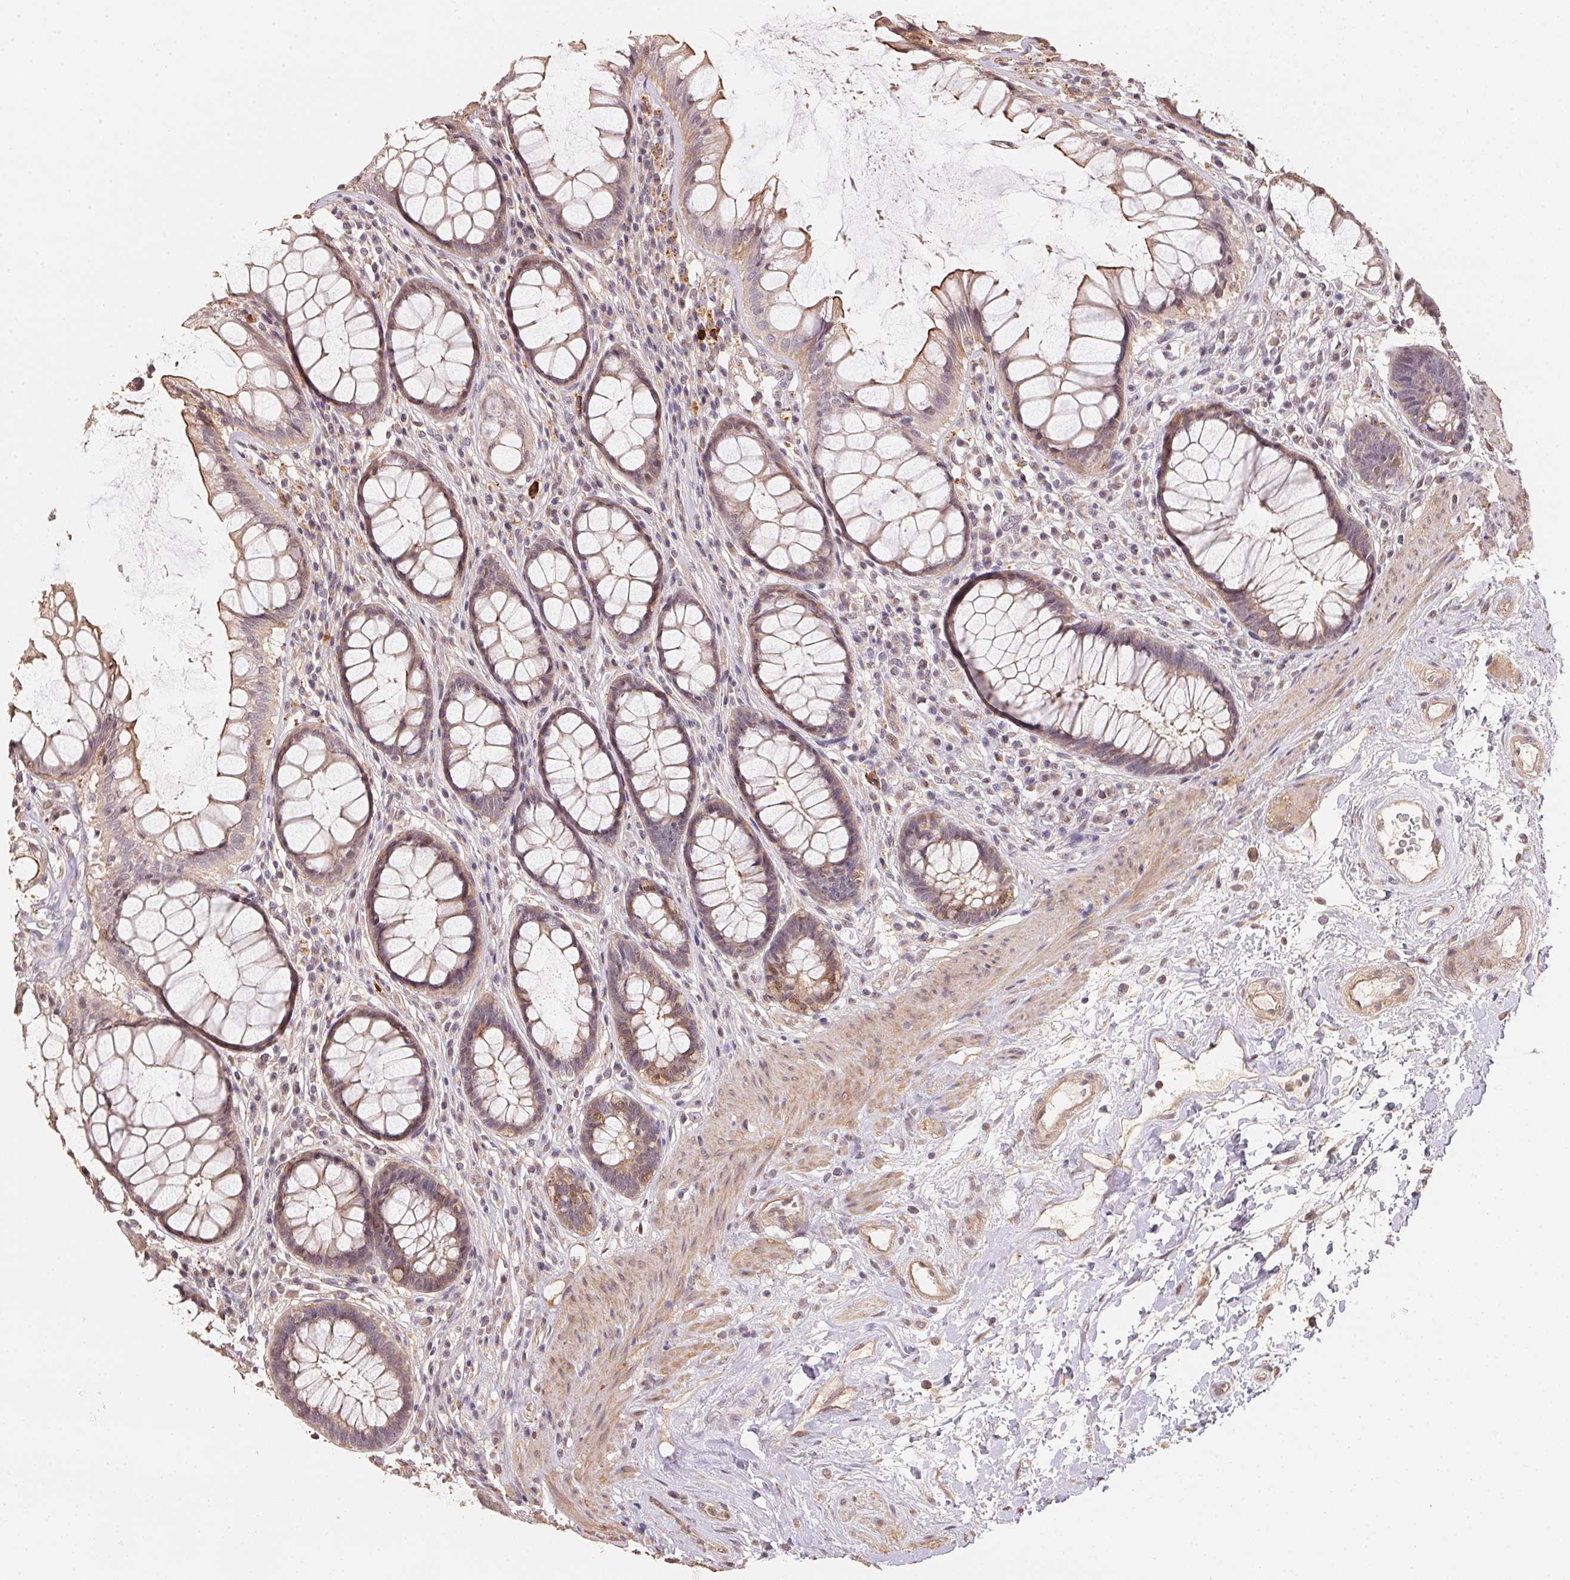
{"staining": {"intensity": "weak", "quantity": ">75%", "location": "cytoplasmic/membranous"}, "tissue": "rectum", "cell_type": "Glandular cells", "image_type": "normal", "snomed": [{"axis": "morphology", "description": "Normal tissue, NOS"}, {"axis": "topography", "description": "Rectum"}], "caption": "A histopathology image of human rectum stained for a protein shows weak cytoplasmic/membranous brown staining in glandular cells. Immunohistochemistry stains the protein of interest in brown and the nuclei are stained blue.", "gene": "TMEM222", "patient": {"sex": "male", "age": 72}}